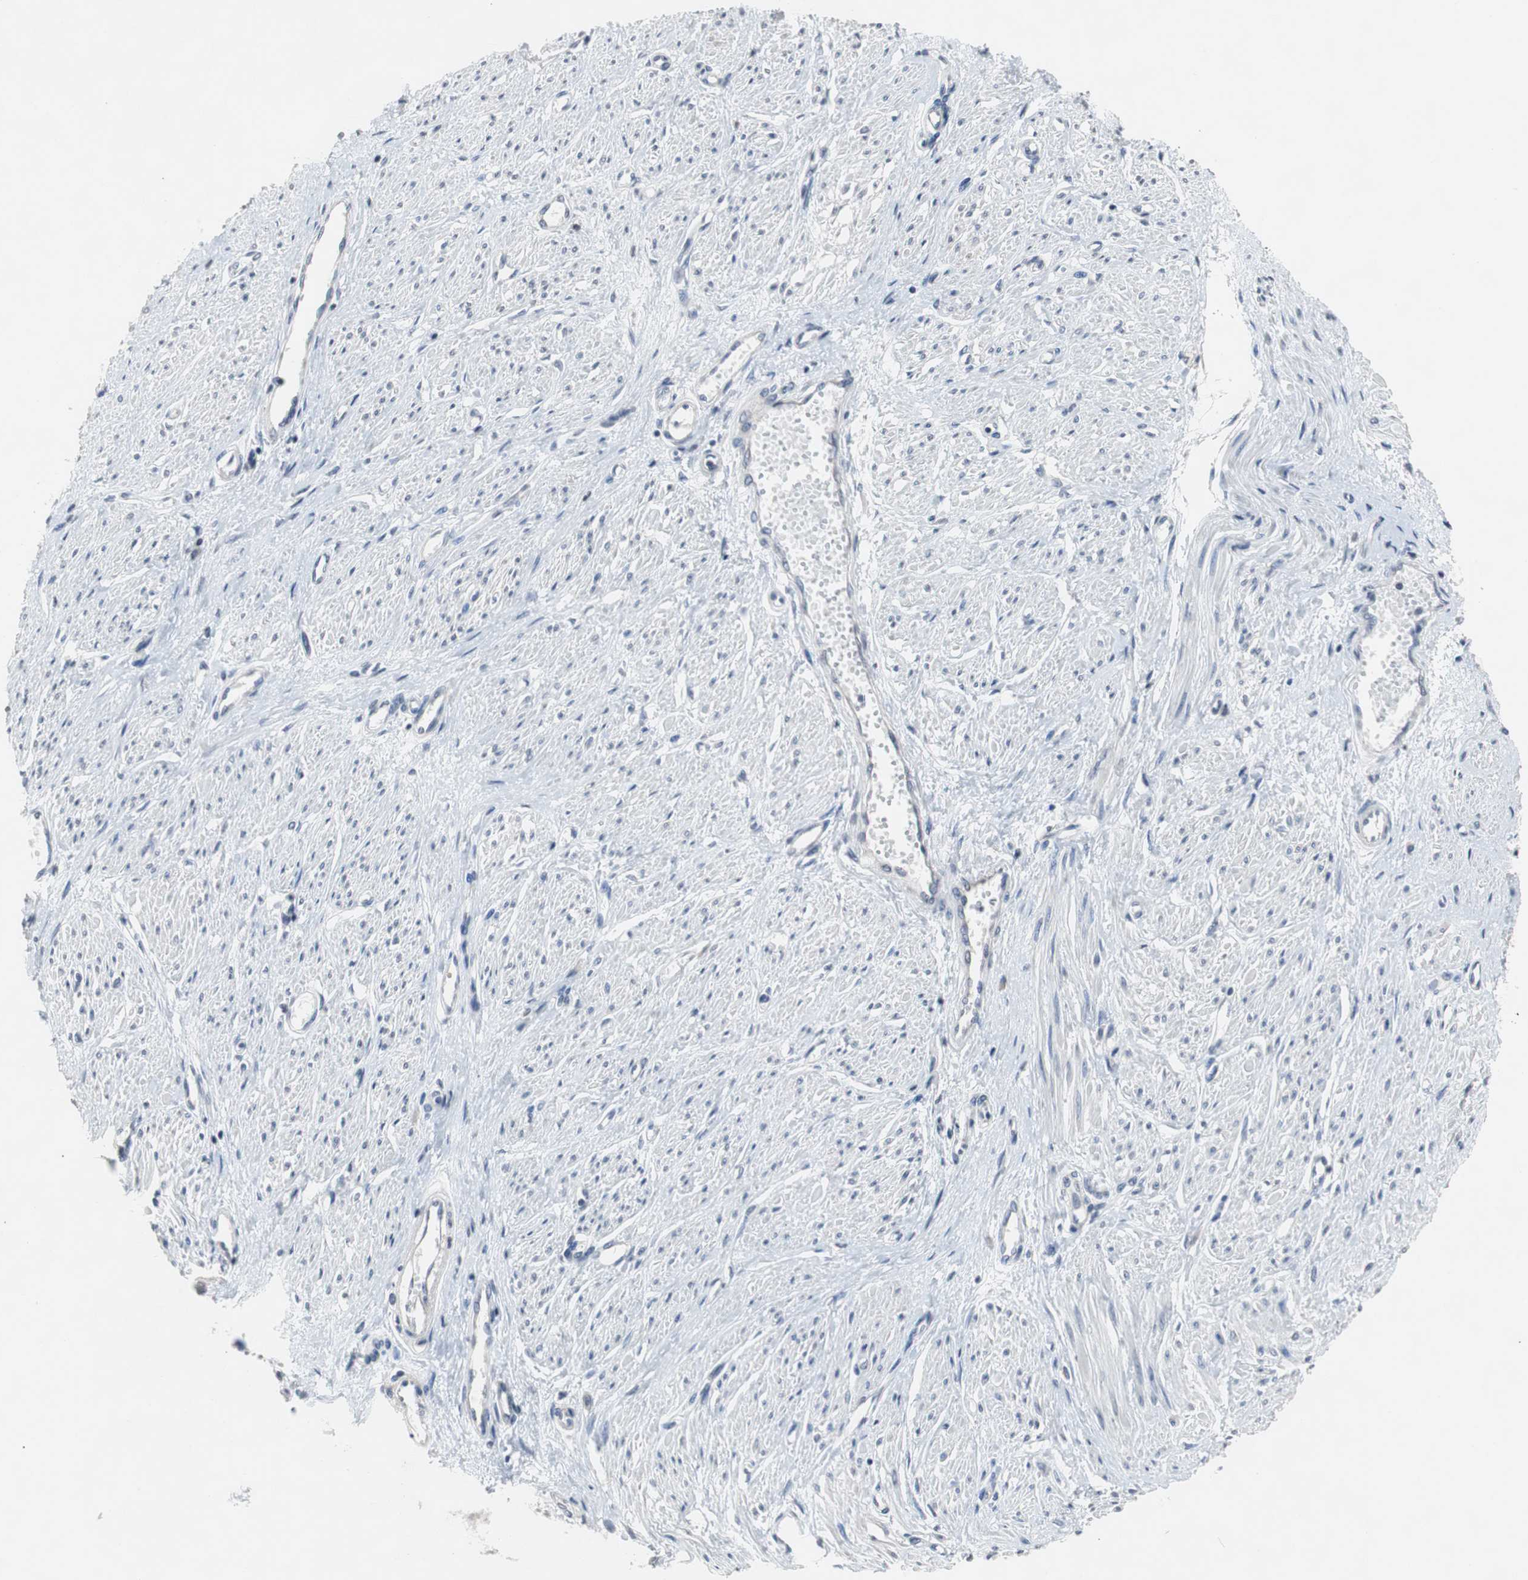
{"staining": {"intensity": "negative", "quantity": "none", "location": "none"}, "tissue": "smooth muscle", "cell_type": "Smooth muscle cells", "image_type": "normal", "snomed": [{"axis": "morphology", "description": "Normal tissue, NOS"}, {"axis": "topography", "description": "Smooth muscle"}, {"axis": "topography", "description": "Uterus"}], "caption": "The micrograph exhibits no significant positivity in smooth muscle cells of smooth muscle.", "gene": "RBM47", "patient": {"sex": "female", "age": 39}}